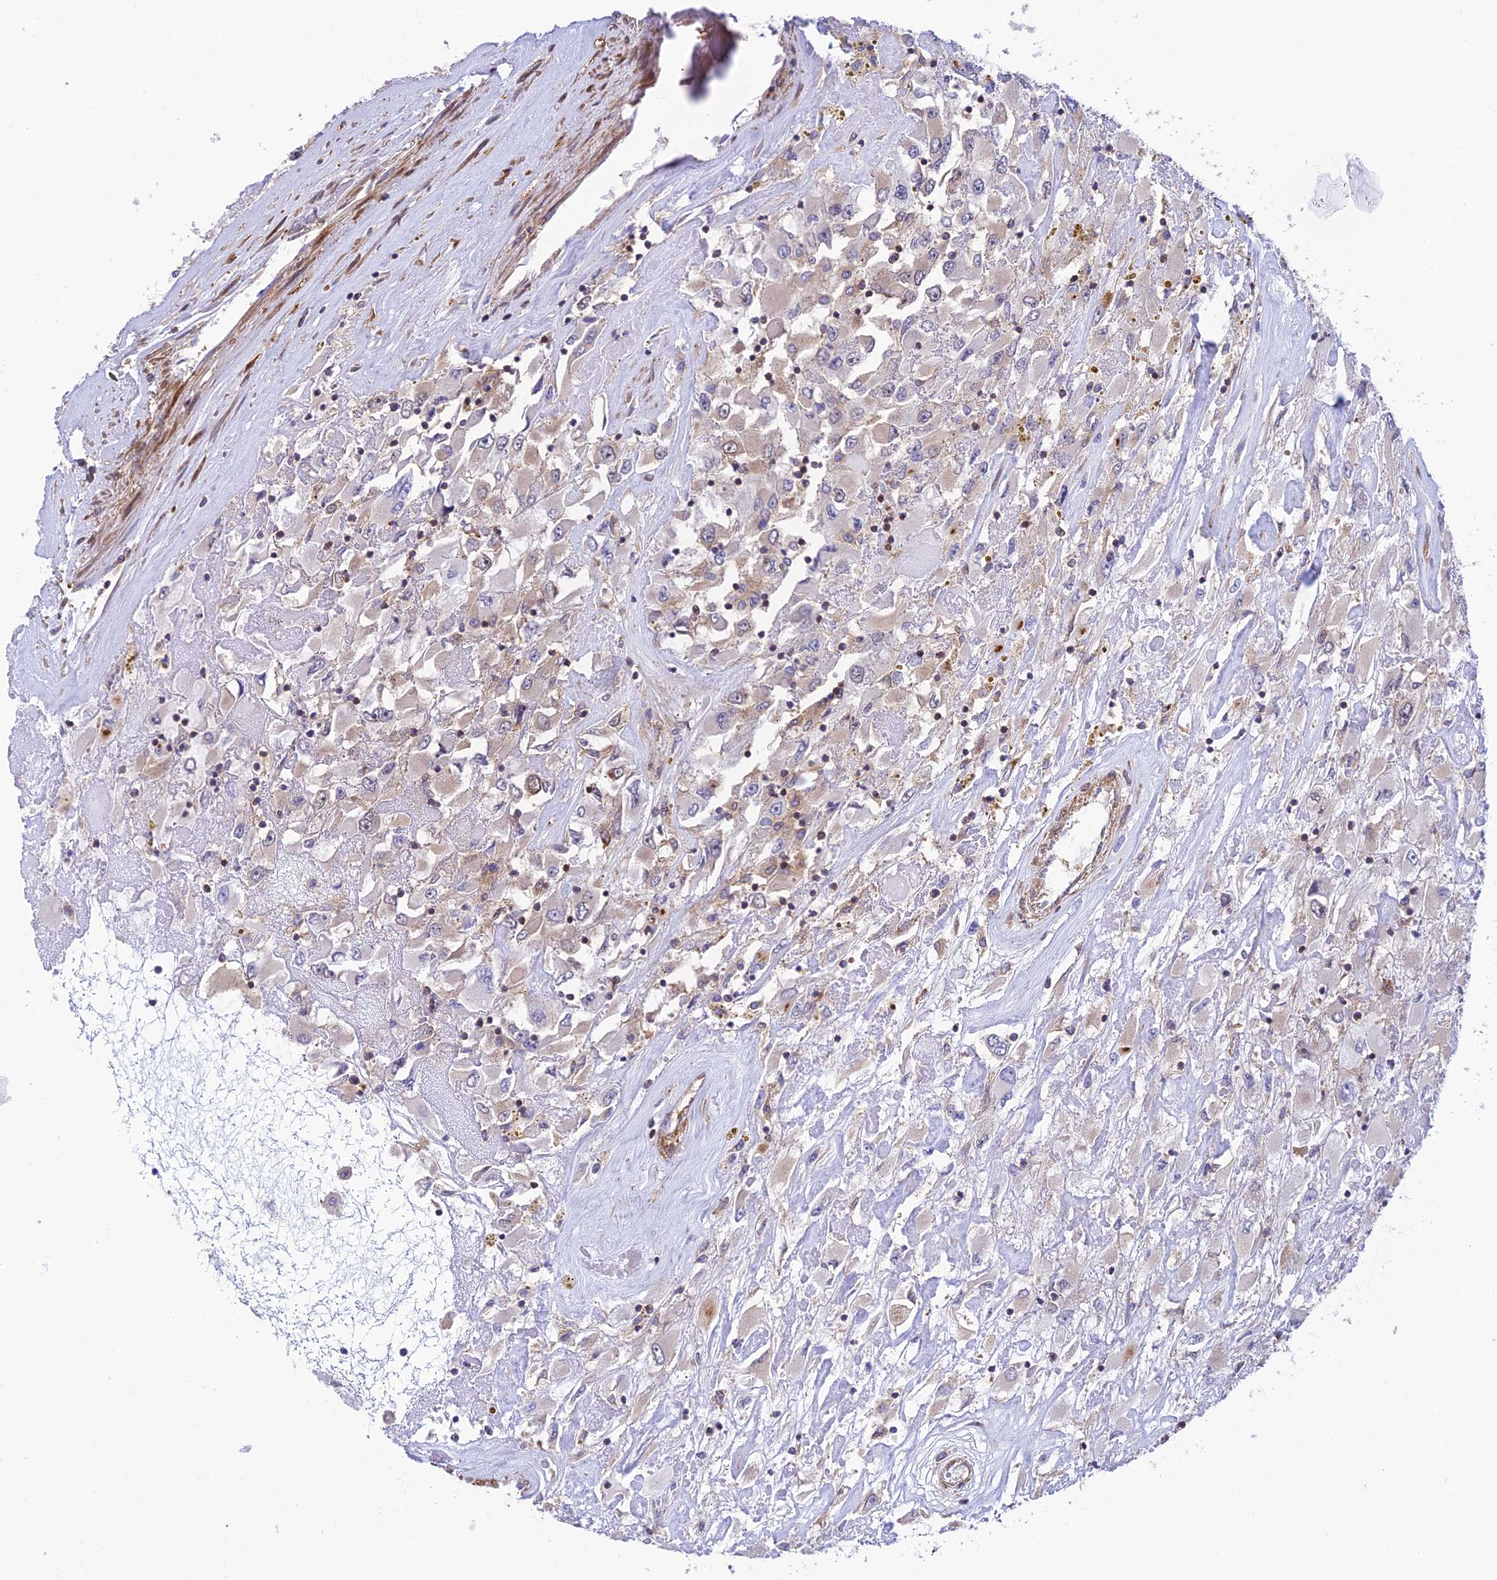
{"staining": {"intensity": "negative", "quantity": "none", "location": "none"}, "tissue": "renal cancer", "cell_type": "Tumor cells", "image_type": "cancer", "snomed": [{"axis": "morphology", "description": "Adenocarcinoma, NOS"}, {"axis": "topography", "description": "Kidney"}], "caption": "This is a image of immunohistochemistry staining of adenocarcinoma (renal), which shows no expression in tumor cells.", "gene": "EVI5L", "patient": {"sex": "female", "age": 52}}